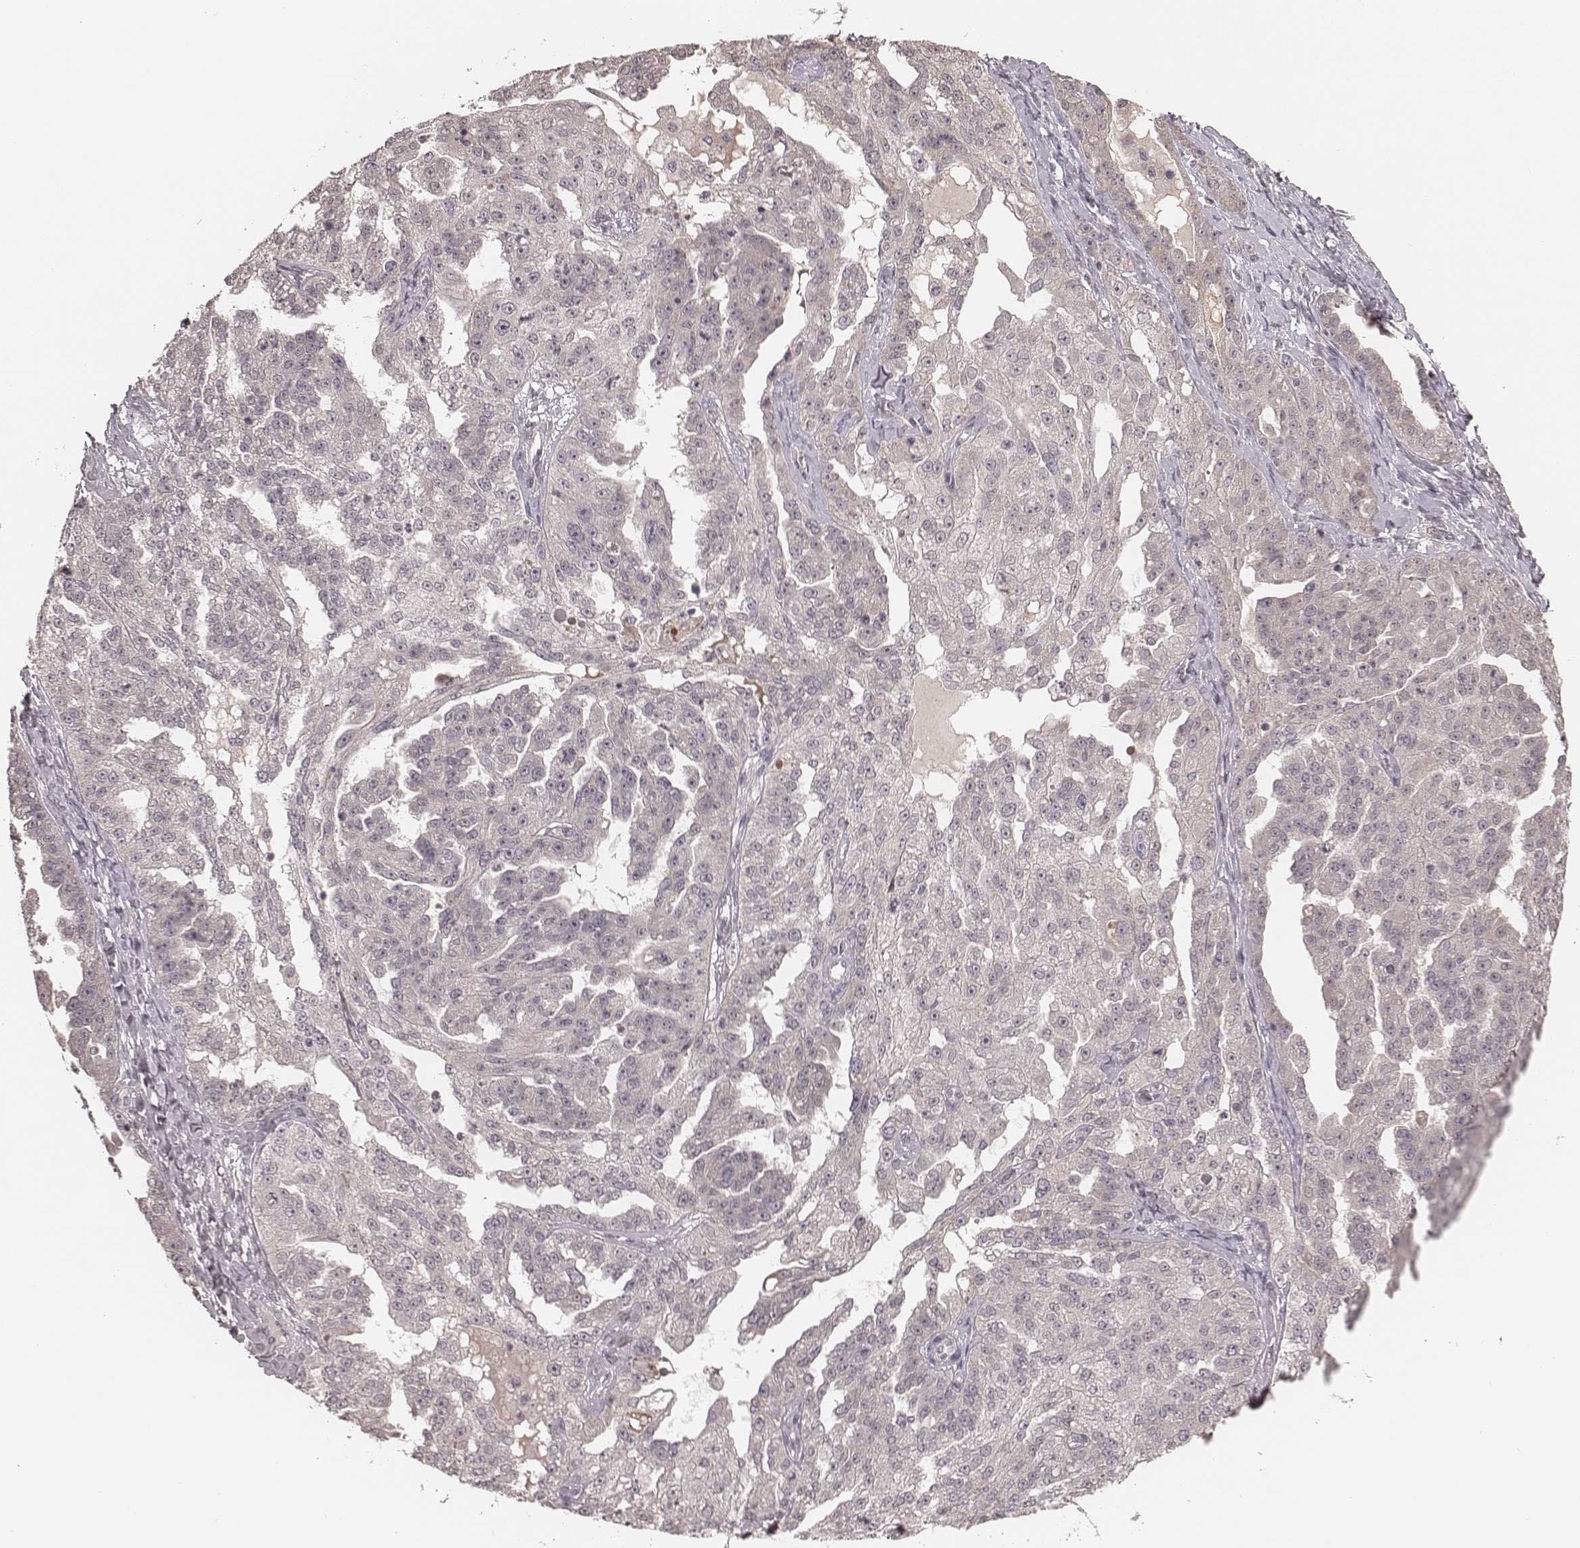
{"staining": {"intensity": "negative", "quantity": "none", "location": "none"}, "tissue": "ovarian cancer", "cell_type": "Tumor cells", "image_type": "cancer", "snomed": [{"axis": "morphology", "description": "Cystadenocarcinoma, serous, NOS"}, {"axis": "topography", "description": "Ovary"}], "caption": "A high-resolution micrograph shows IHC staining of ovarian cancer (serous cystadenocarcinoma), which displays no significant positivity in tumor cells. (DAB (3,3'-diaminobenzidine) IHC with hematoxylin counter stain).", "gene": "IL5", "patient": {"sex": "female", "age": 58}}